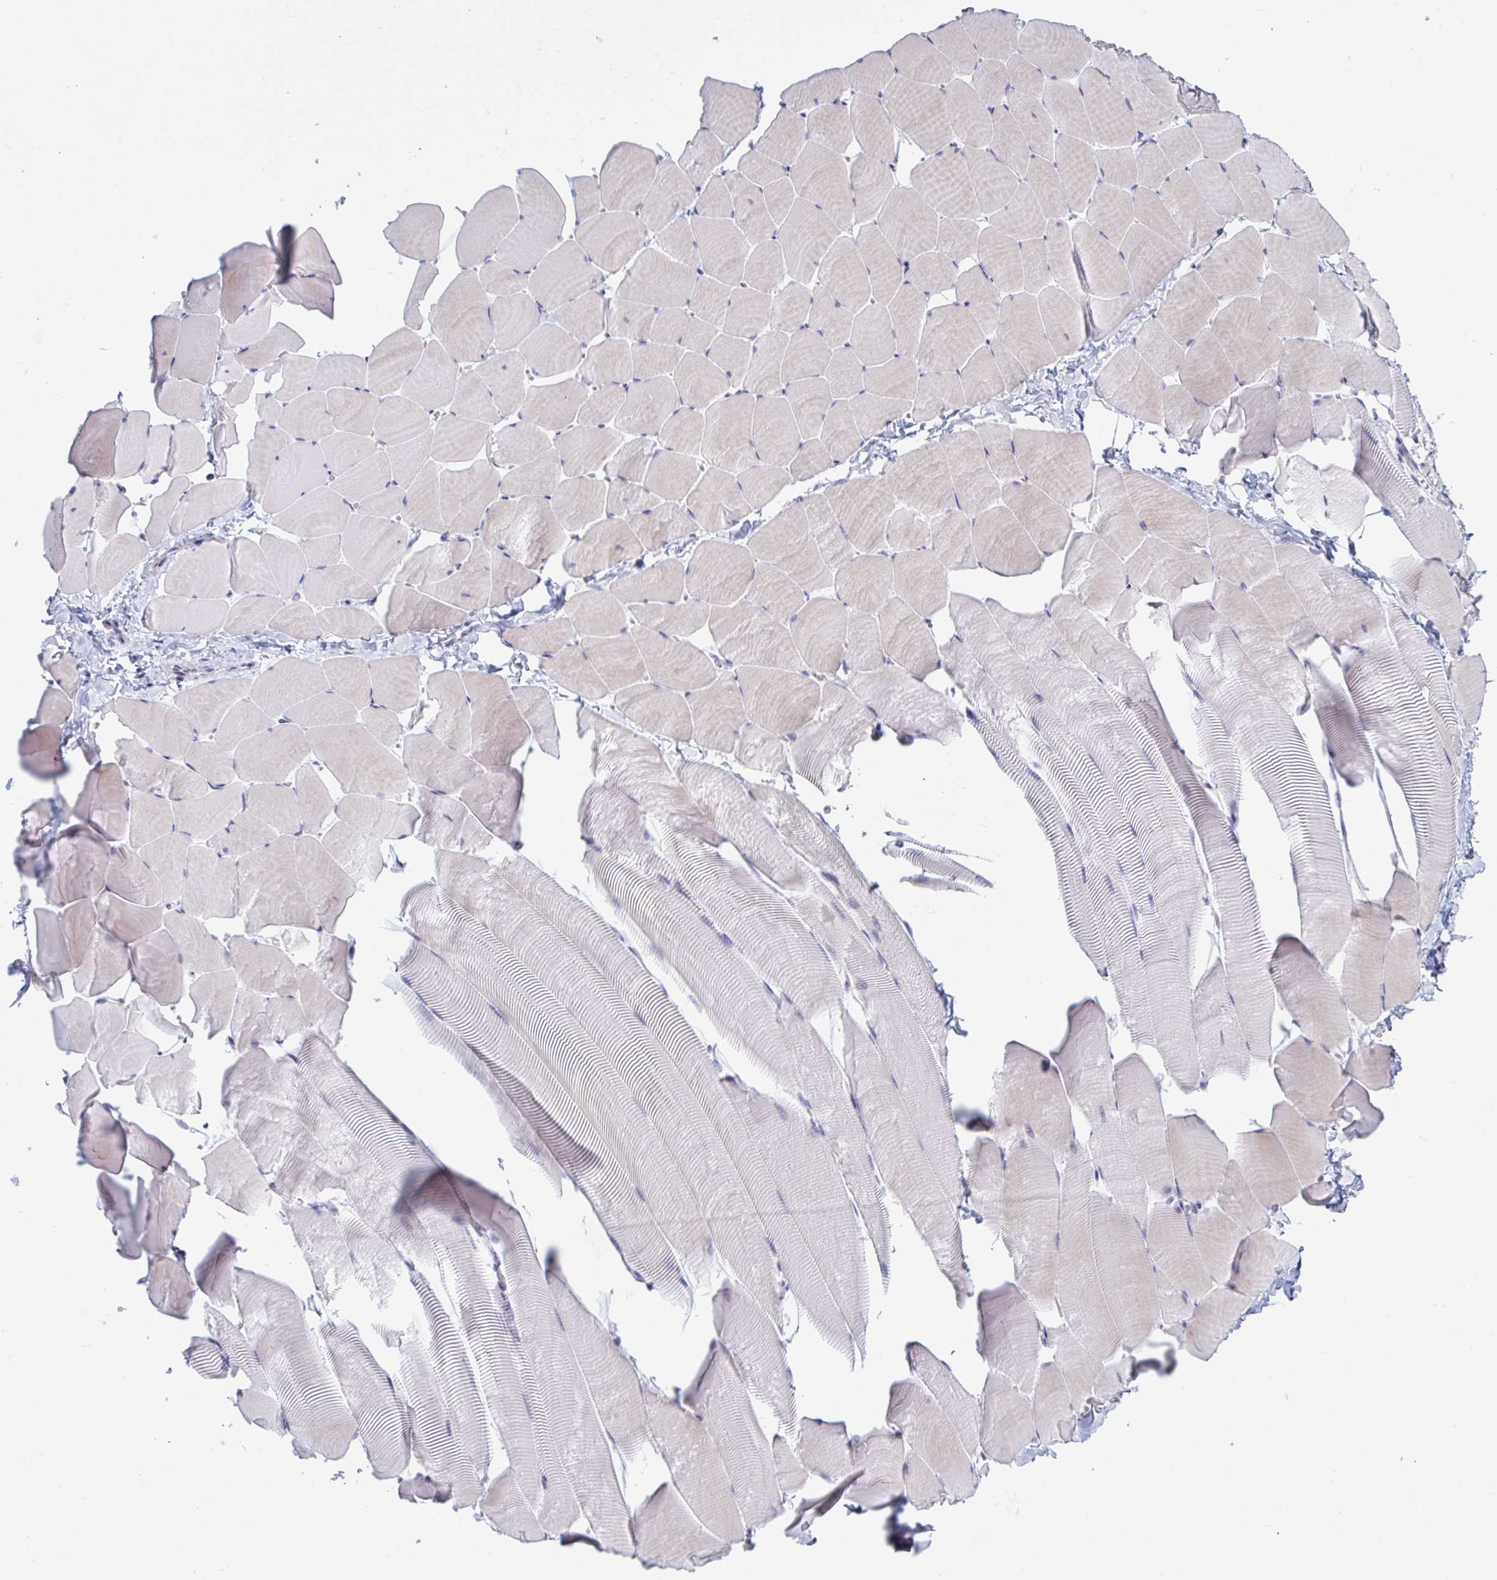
{"staining": {"intensity": "negative", "quantity": "none", "location": "none"}, "tissue": "skeletal muscle", "cell_type": "Myocytes", "image_type": "normal", "snomed": [{"axis": "morphology", "description": "Normal tissue, NOS"}, {"axis": "topography", "description": "Skeletal muscle"}], "caption": "The image reveals no staining of myocytes in benign skeletal muscle.", "gene": "BCL7B", "patient": {"sex": "male", "age": 25}}